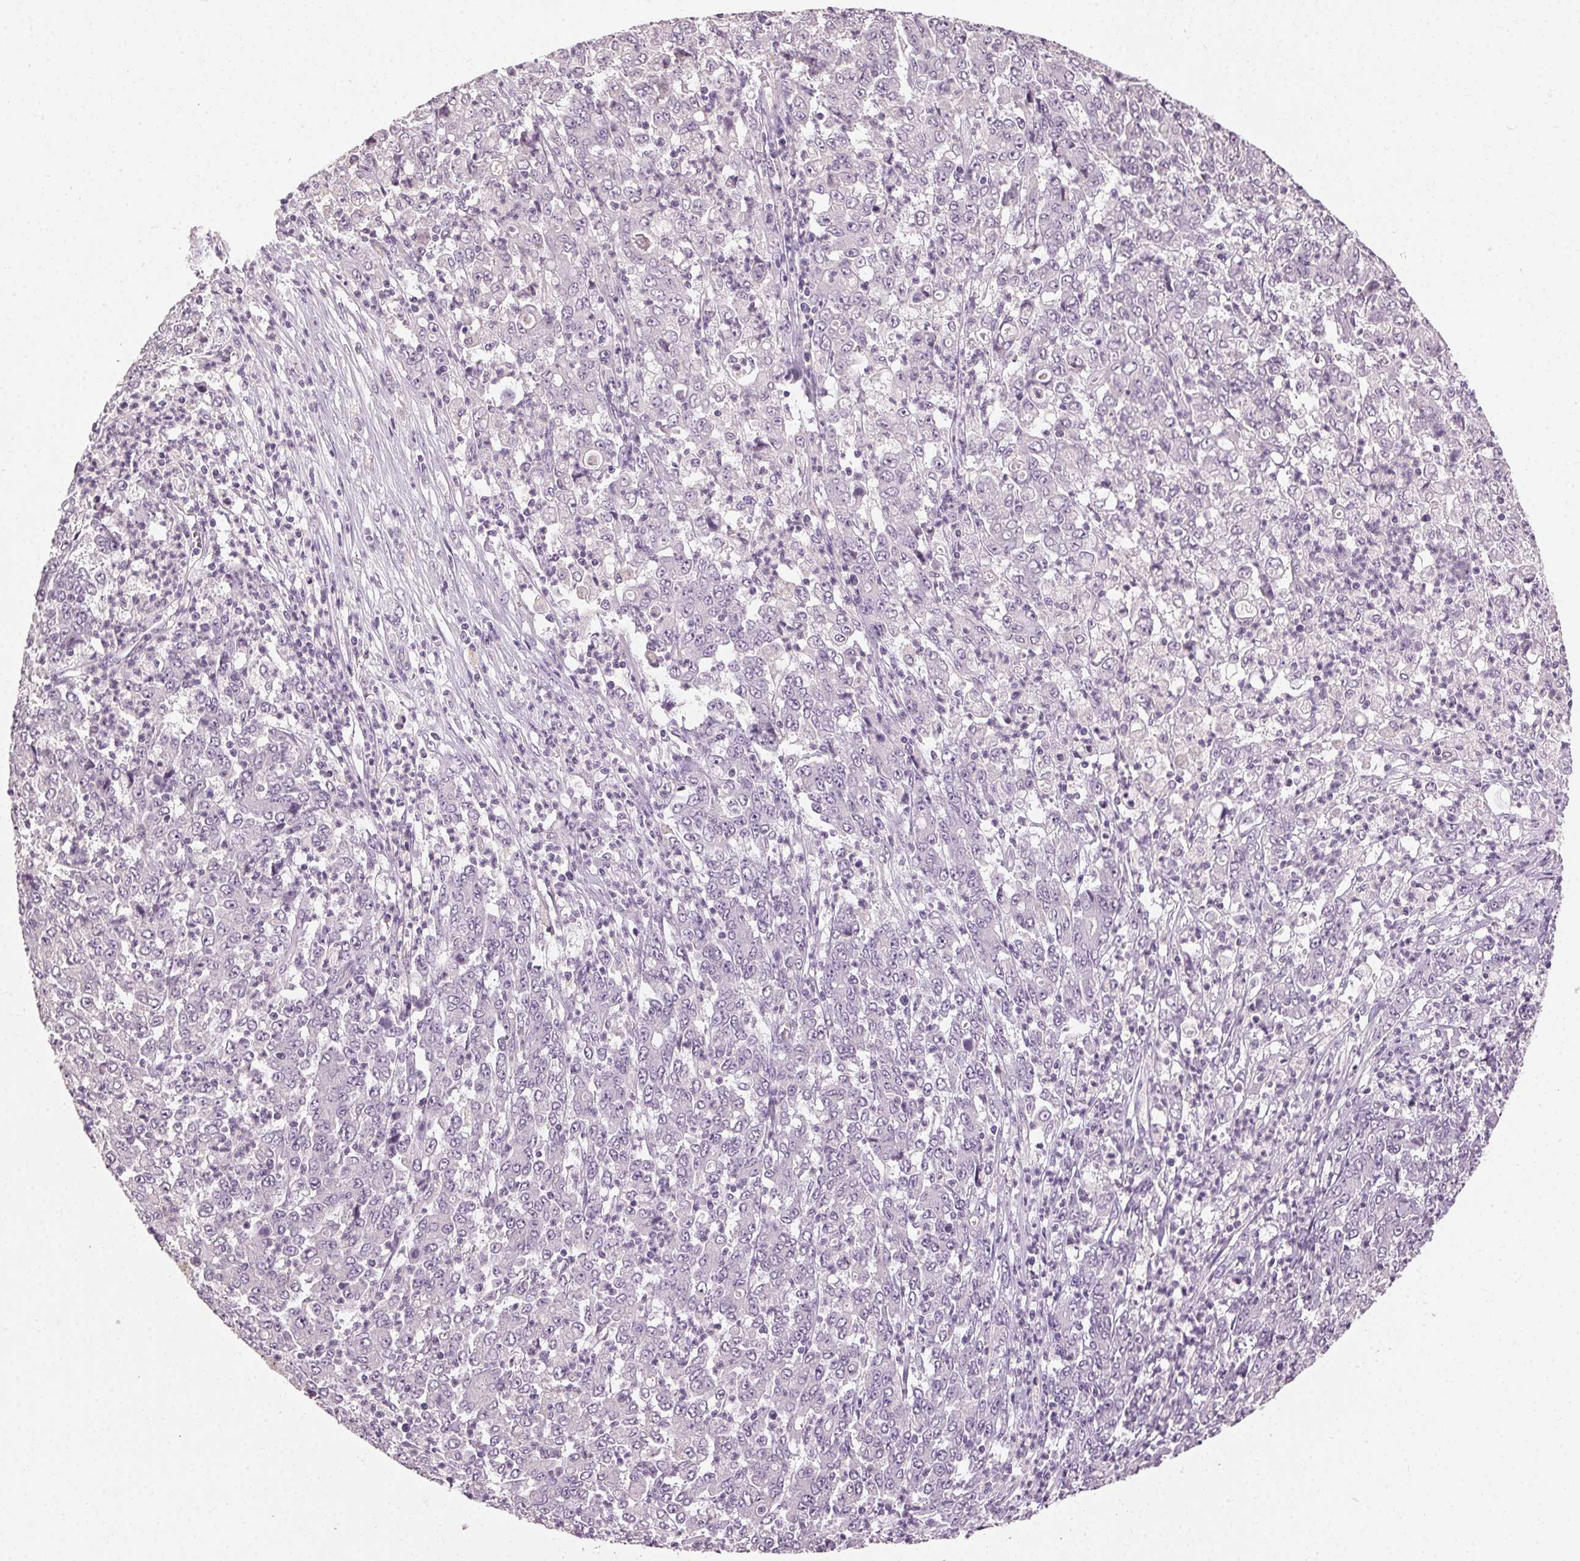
{"staining": {"intensity": "negative", "quantity": "none", "location": "none"}, "tissue": "stomach cancer", "cell_type": "Tumor cells", "image_type": "cancer", "snomed": [{"axis": "morphology", "description": "Adenocarcinoma, NOS"}, {"axis": "topography", "description": "Stomach, lower"}], "caption": "This histopathology image is of stomach cancer stained with IHC to label a protein in brown with the nuclei are counter-stained blue. There is no positivity in tumor cells. Brightfield microscopy of immunohistochemistry (IHC) stained with DAB (3,3'-diaminobenzidine) (brown) and hematoxylin (blue), captured at high magnification.", "gene": "CLTRN", "patient": {"sex": "female", "age": 71}}